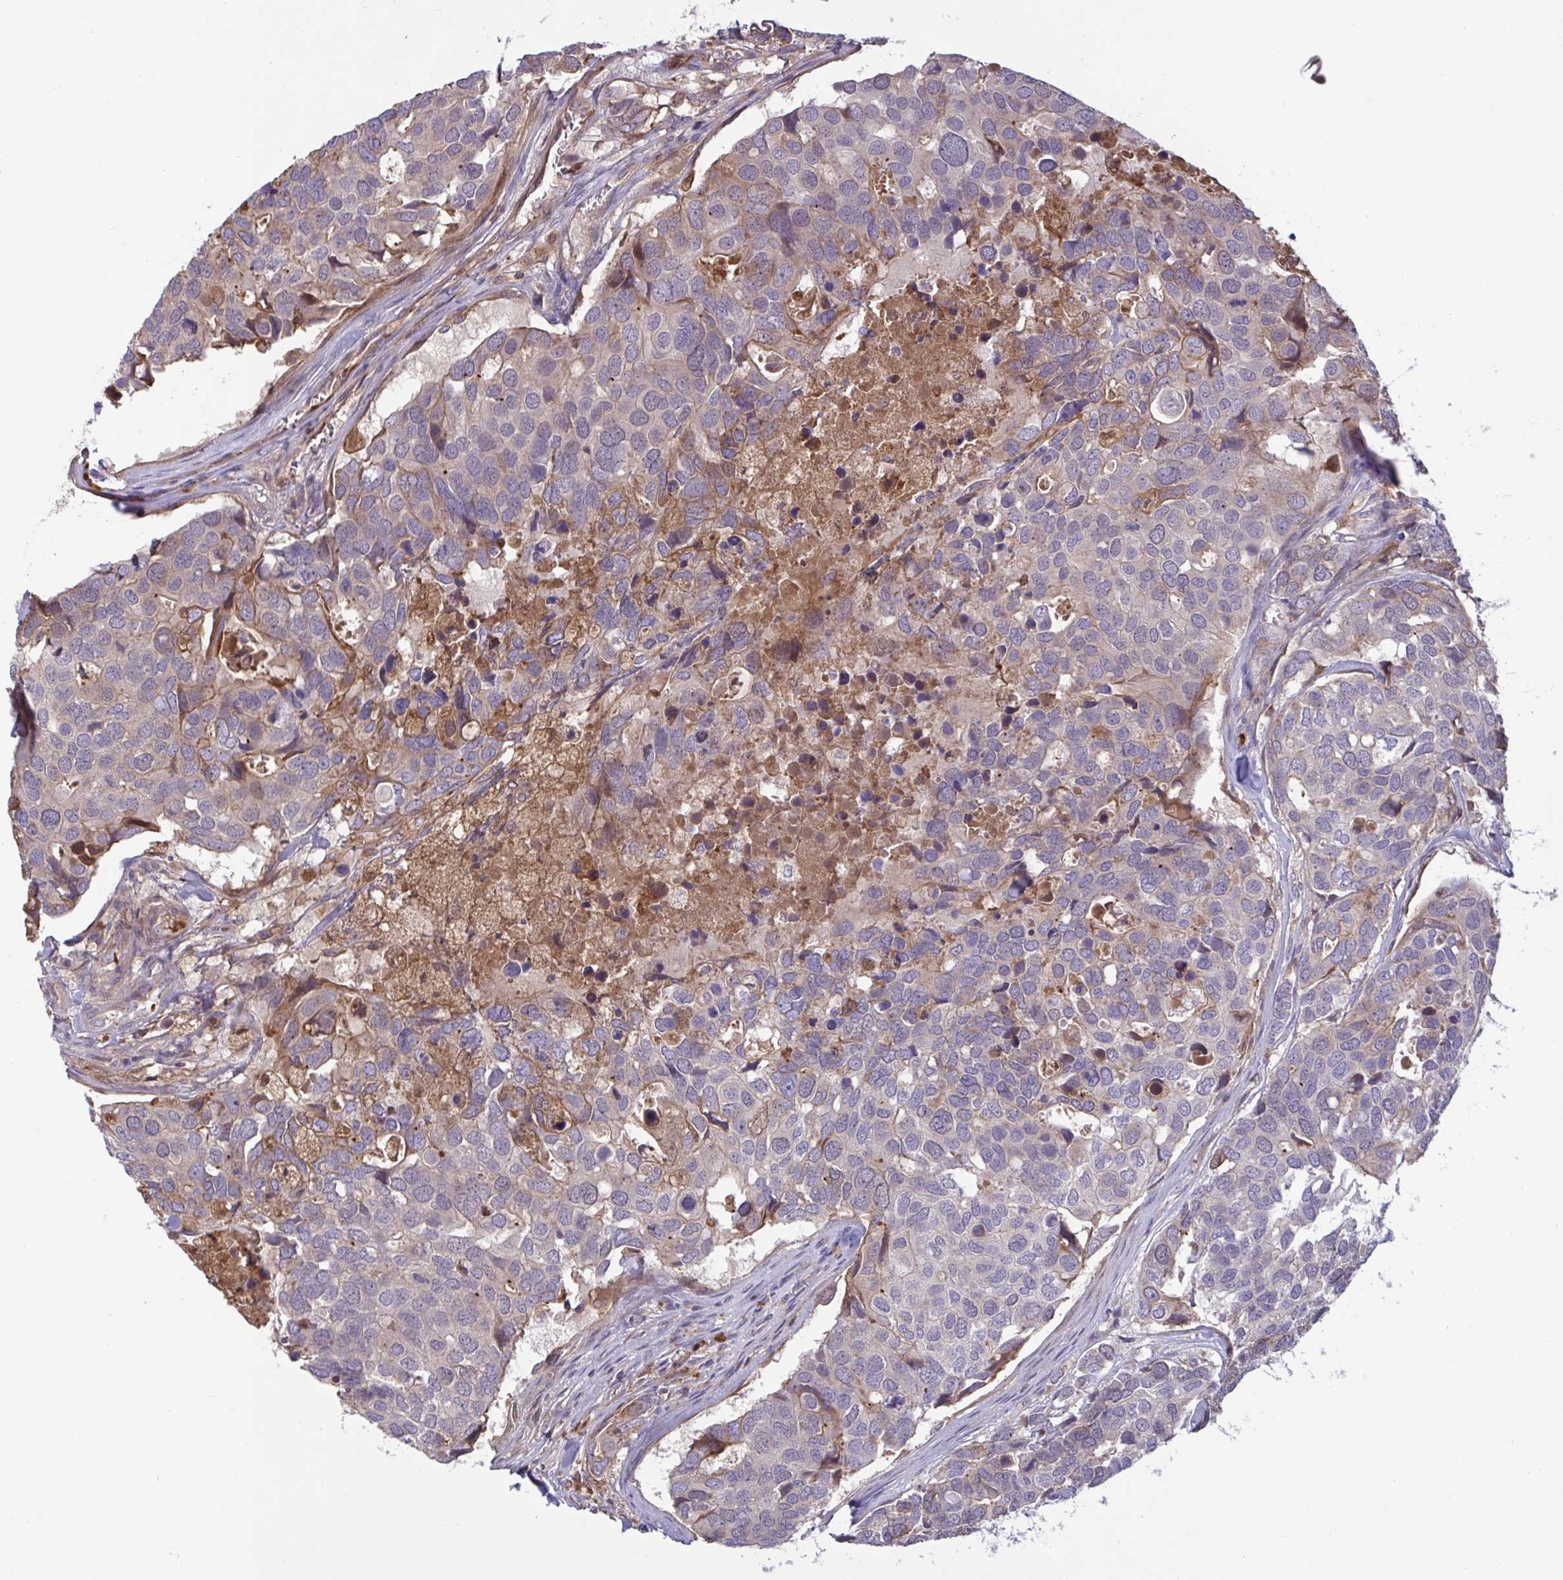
{"staining": {"intensity": "negative", "quantity": "none", "location": "none"}, "tissue": "breast cancer", "cell_type": "Tumor cells", "image_type": "cancer", "snomed": [{"axis": "morphology", "description": "Duct carcinoma"}, {"axis": "topography", "description": "Breast"}], "caption": "The photomicrograph reveals no staining of tumor cells in breast cancer (invasive ductal carcinoma).", "gene": "IL1R1", "patient": {"sex": "female", "age": 83}}